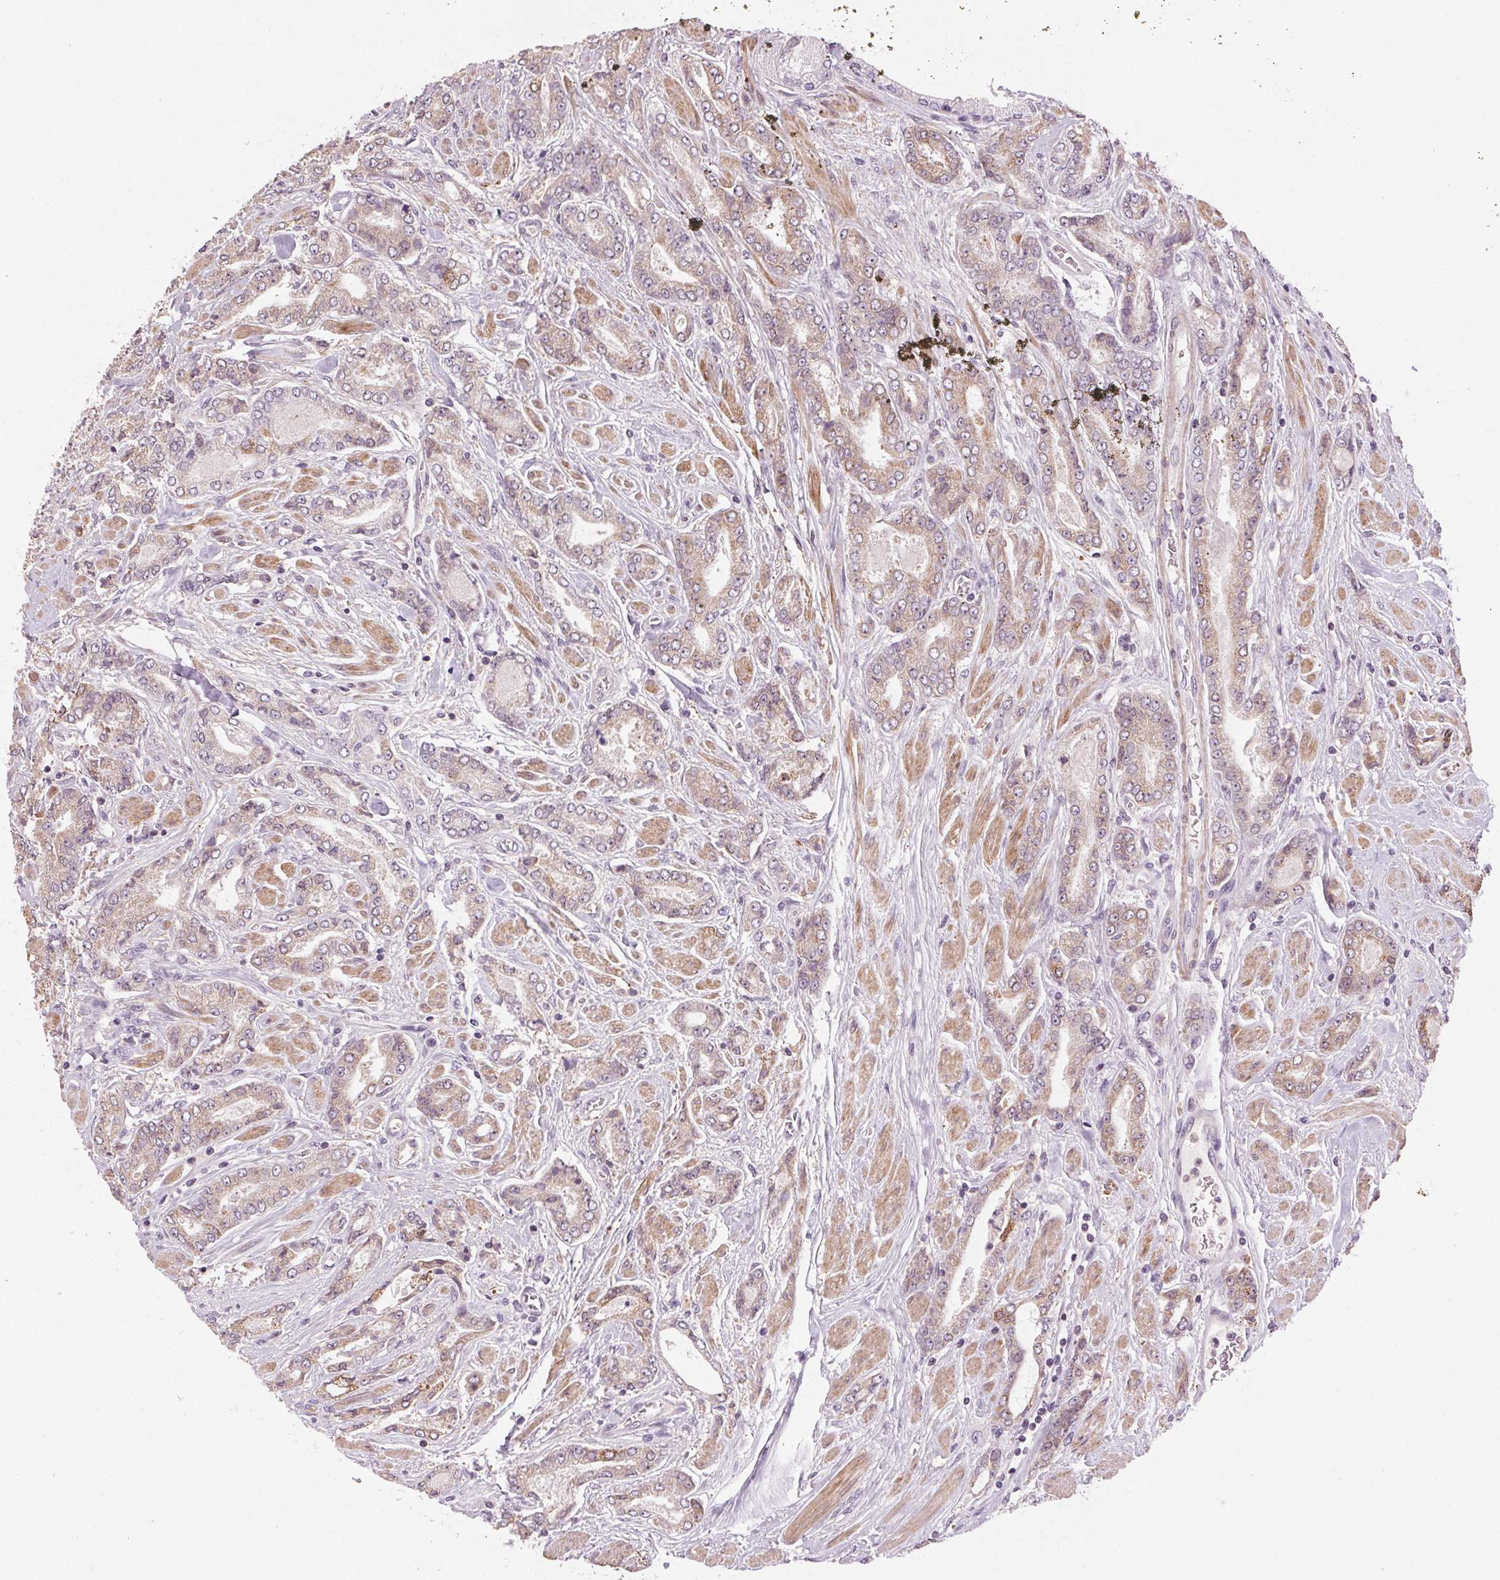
{"staining": {"intensity": "weak", "quantity": "25%-75%", "location": "cytoplasmic/membranous"}, "tissue": "prostate cancer", "cell_type": "Tumor cells", "image_type": "cancer", "snomed": [{"axis": "morphology", "description": "Adenocarcinoma, NOS"}, {"axis": "topography", "description": "Prostate"}], "caption": "Approximately 25%-75% of tumor cells in human prostate cancer display weak cytoplasmic/membranous protein staining as visualized by brown immunohistochemical staining.", "gene": "HHLA2", "patient": {"sex": "male", "age": 64}}